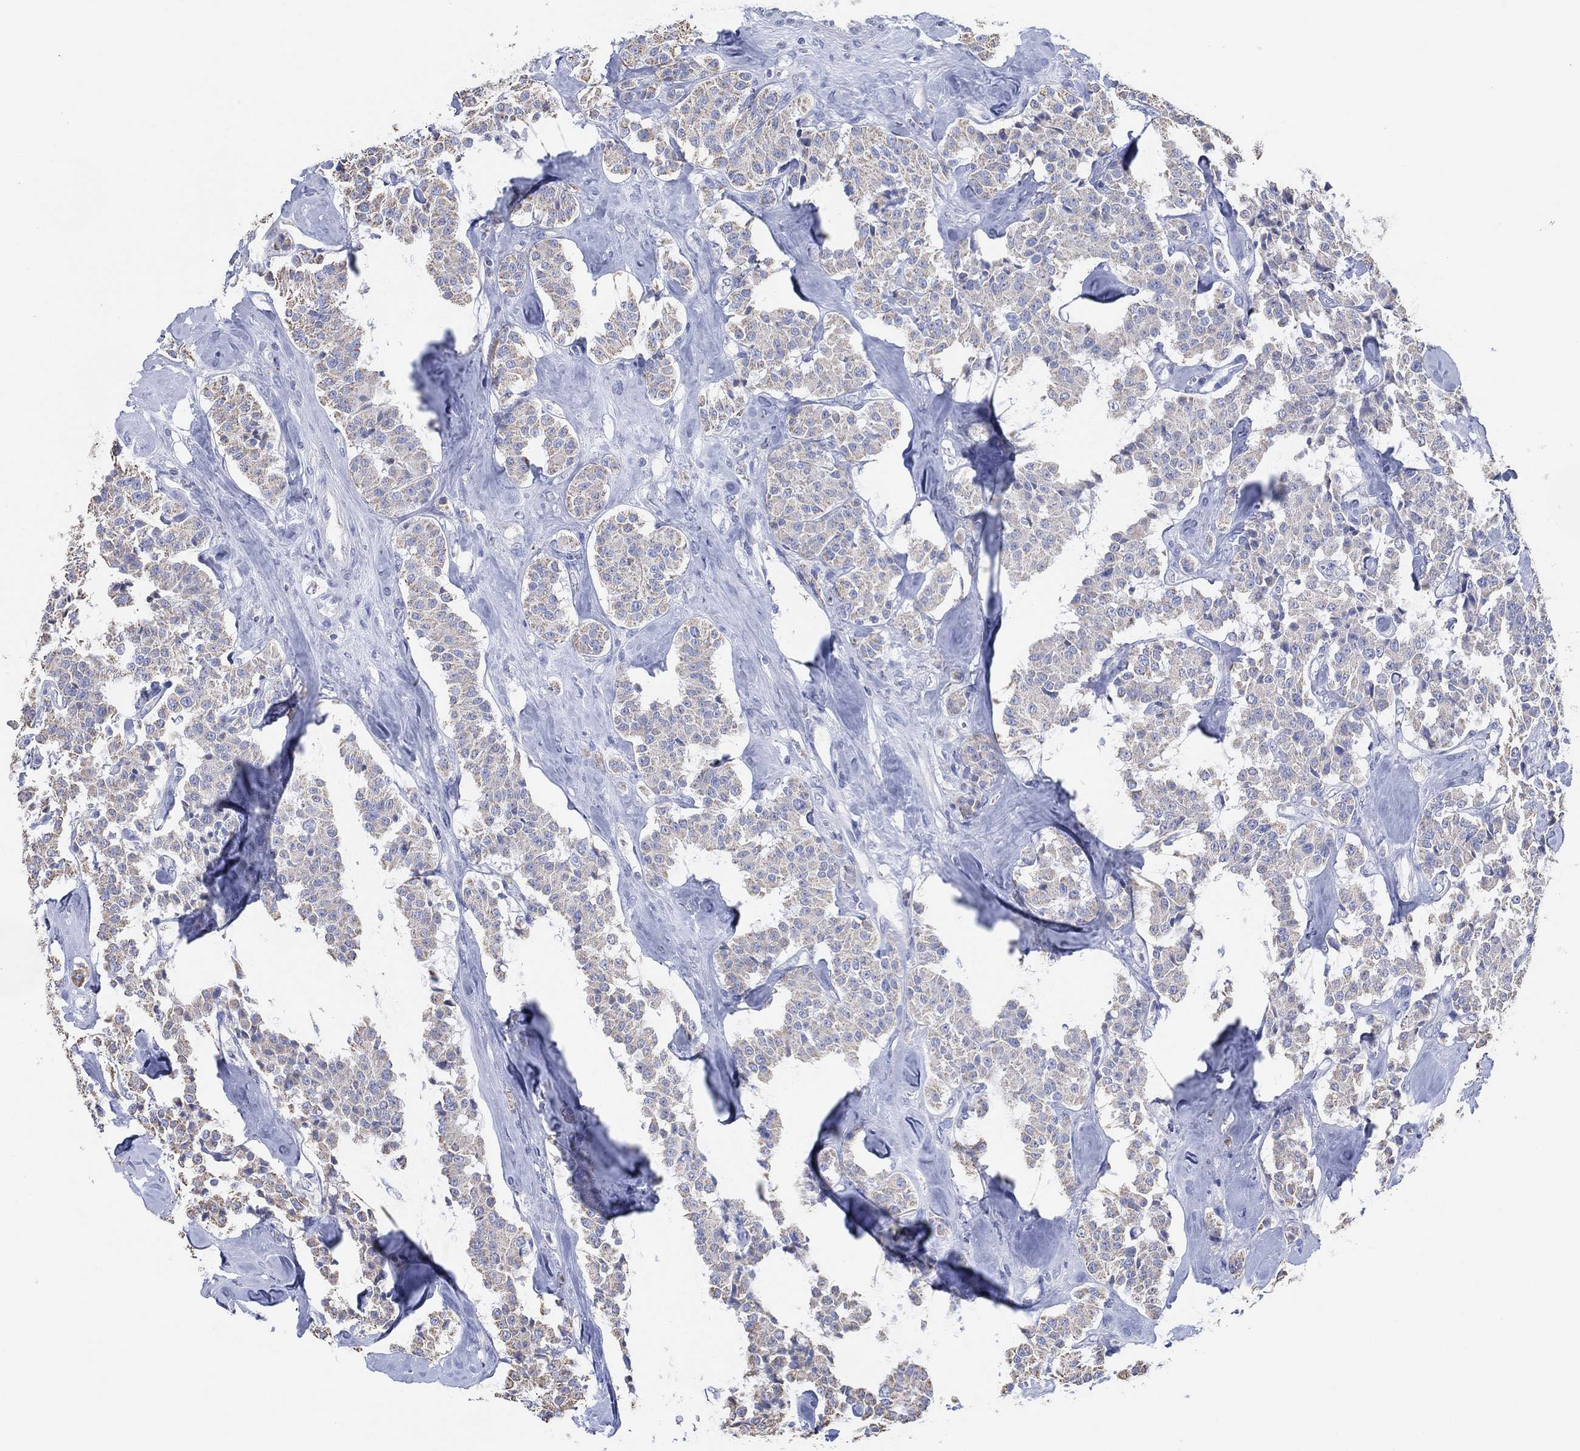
{"staining": {"intensity": "negative", "quantity": "none", "location": "none"}, "tissue": "carcinoid", "cell_type": "Tumor cells", "image_type": "cancer", "snomed": [{"axis": "morphology", "description": "Carcinoid, malignant, NOS"}, {"axis": "topography", "description": "Pancreas"}], "caption": "Human malignant carcinoid stained for a protein using immunohistochemistry (IHC) displays no staining in tumor cells.", "gene": "CFTR", "patient": {"sex": "male", "age": 41}}